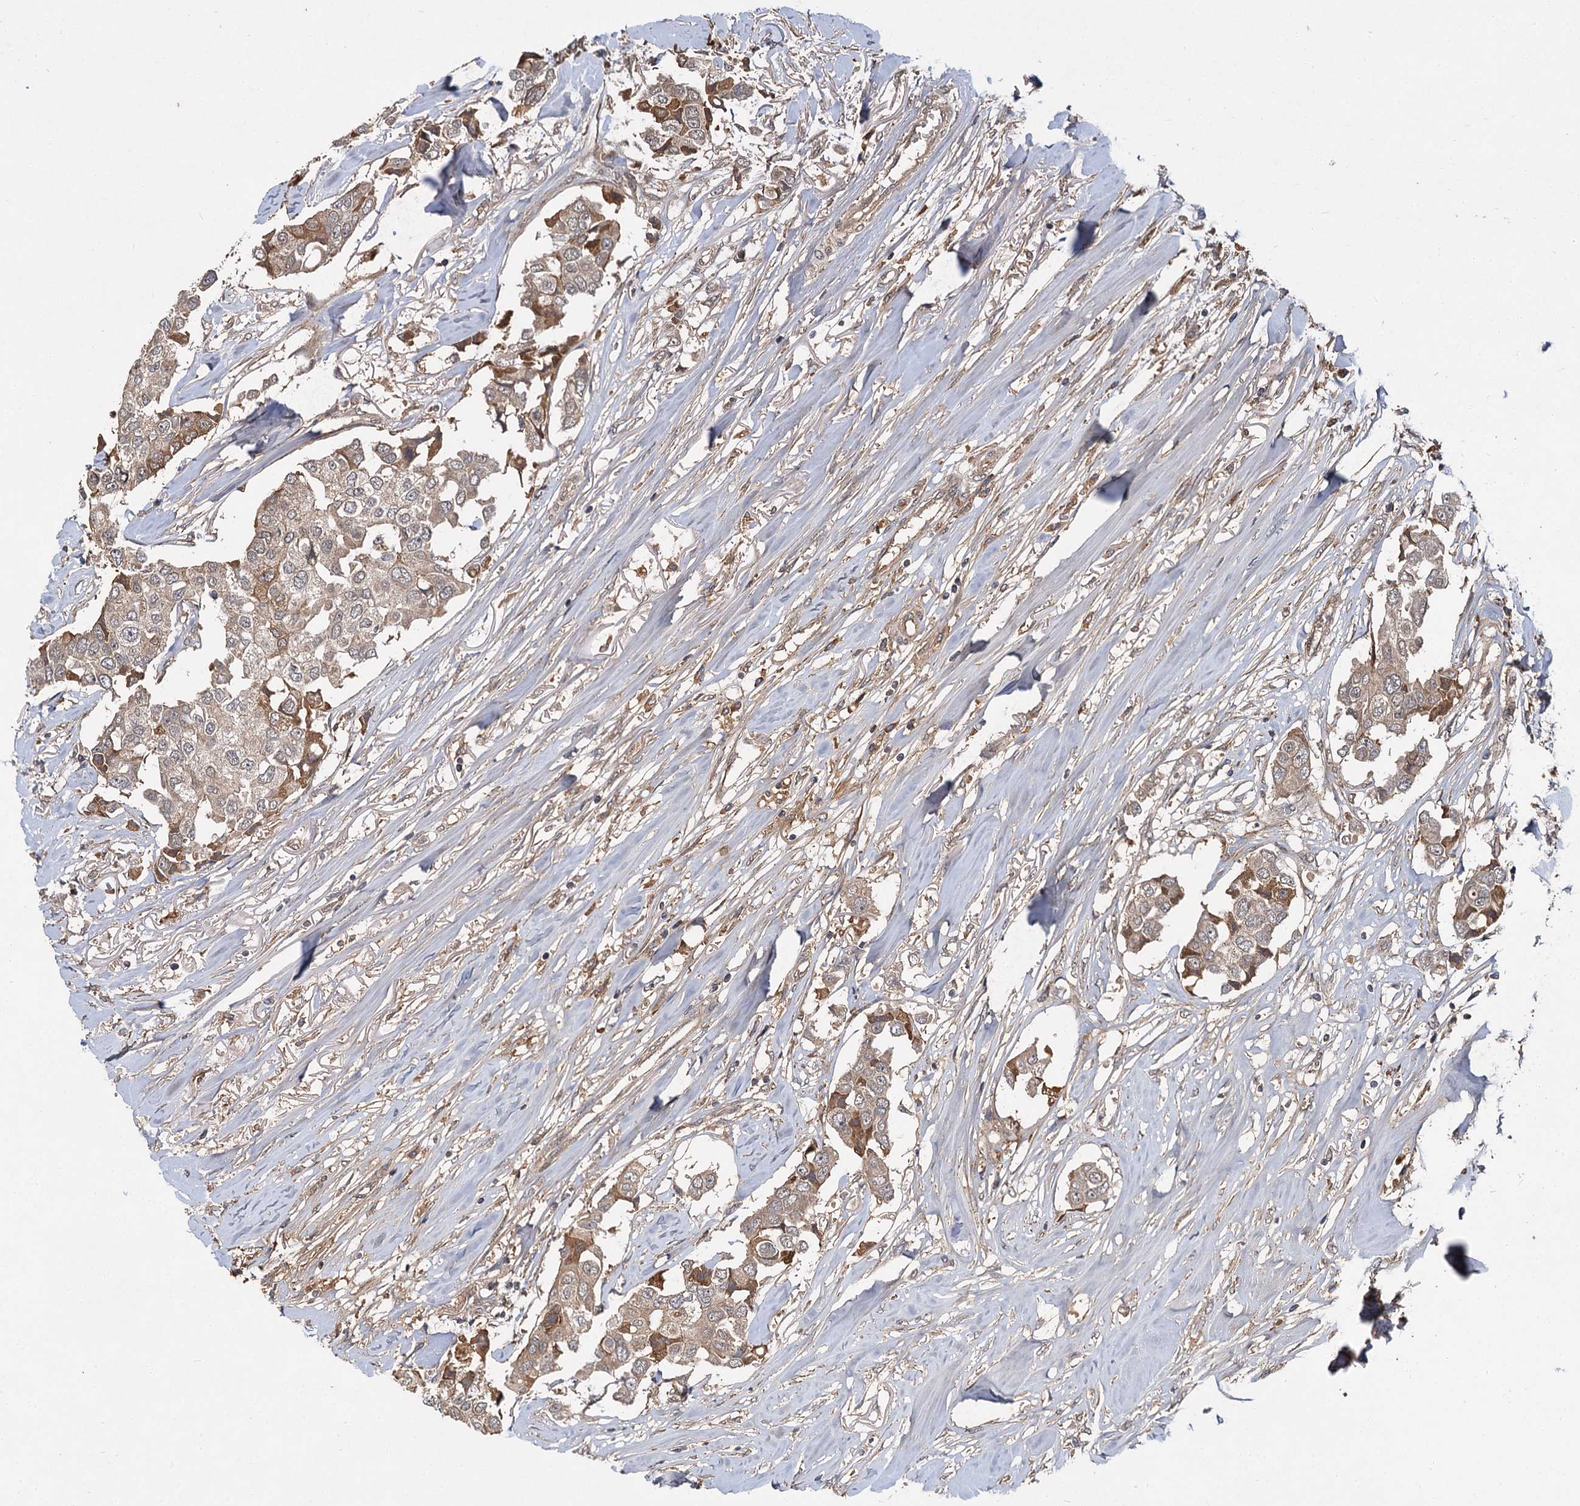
{"staining": {"intensity": "weak", "quantity": ">75%", "location": "cytoplasmic/membranous"}, "tissue": "breast cancer", "cell_type": "Tumor cells", "image_type": "cancer", "snomed": [{"axis": "morphology", "description": "Duct carcinoma"}, {"axis": "topography", "description": "Breast"}], "caption": "A low amount of weak cytoplasmic/membranous expression is present in about >75% of tumor cells in invasive ductal carcinoma (breast) tissue.", "gene": "MBD6", "patient": {"sex": "female", "age": 80}}